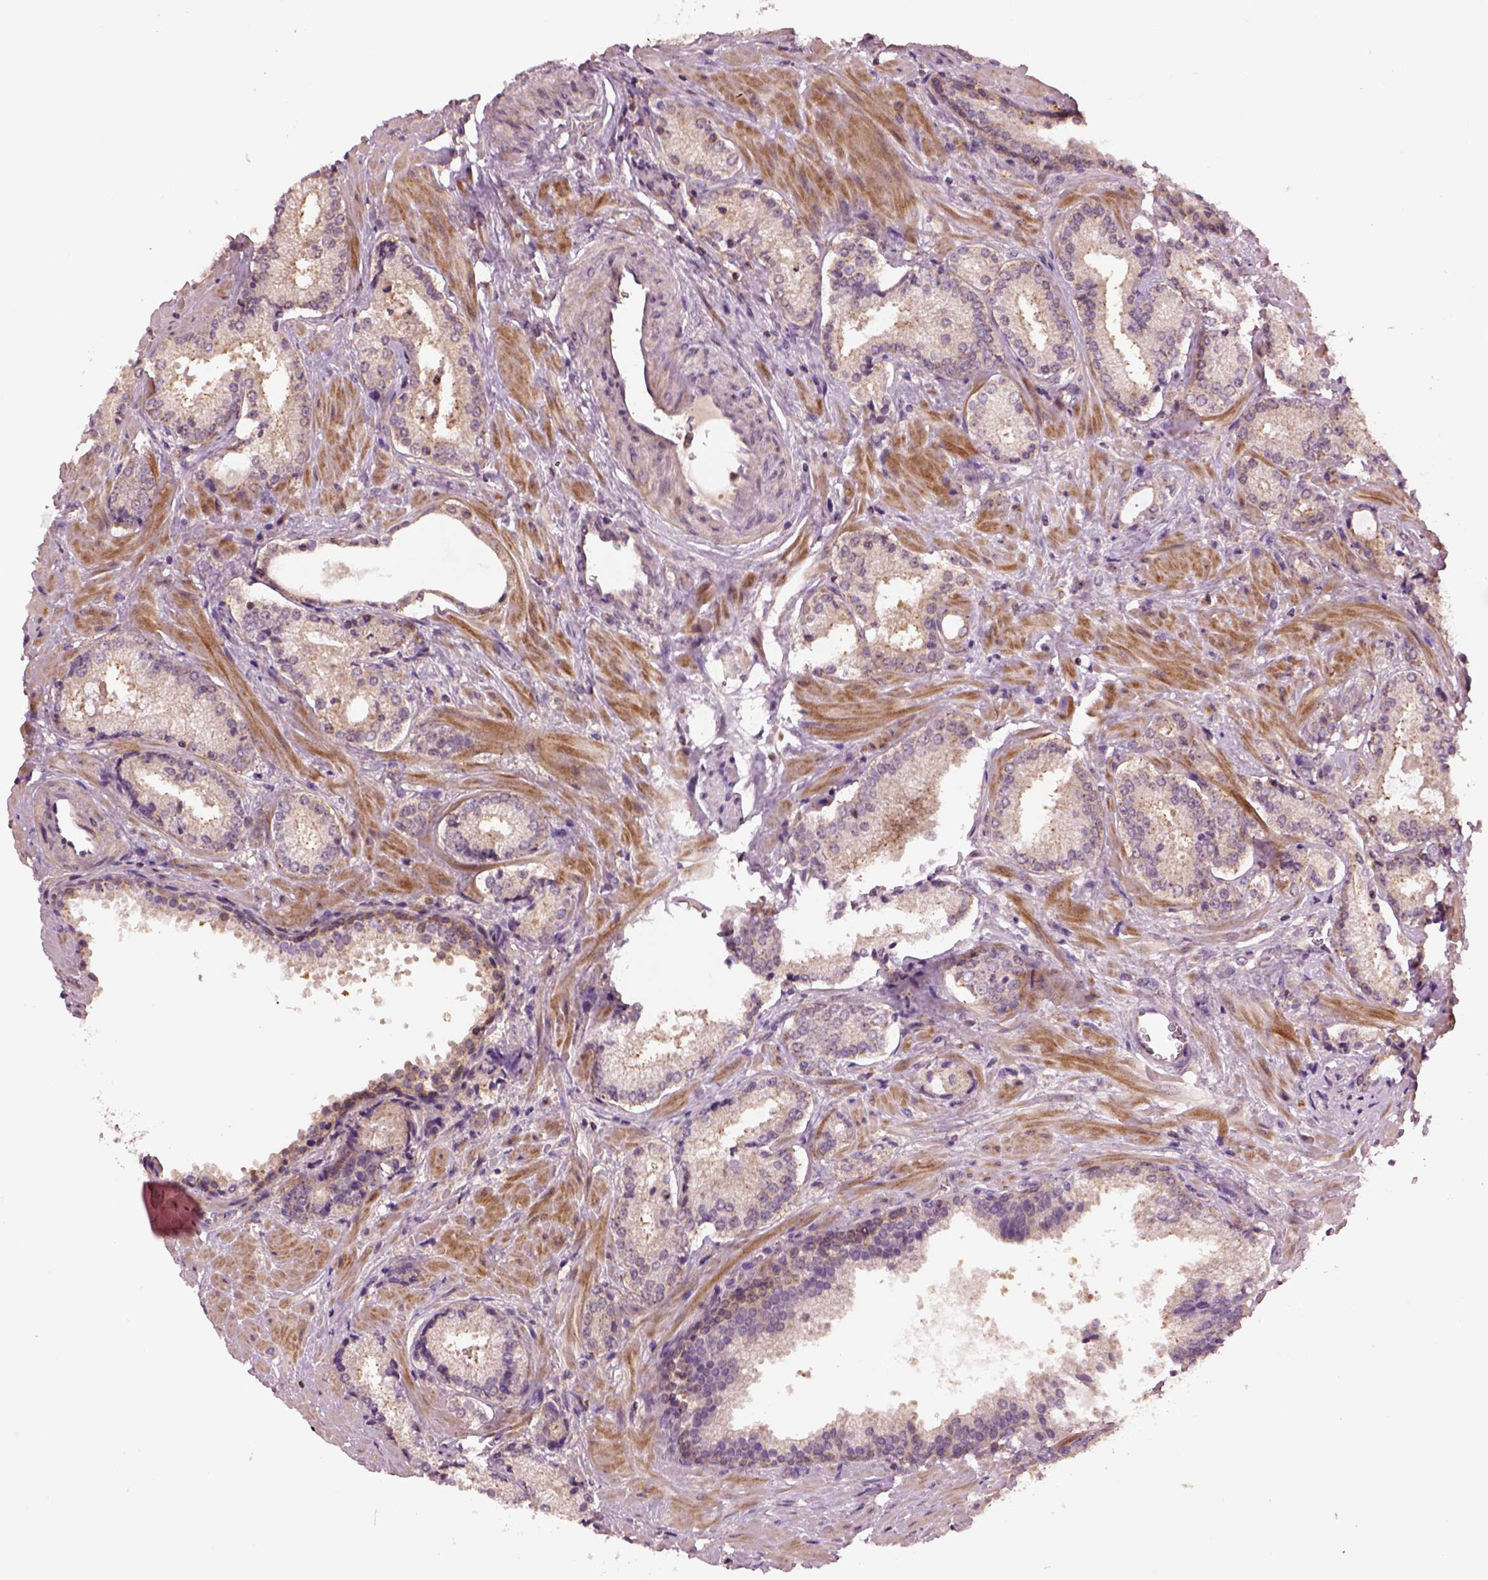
{"staining": {"intensity": "weak", "quantity": "25%-75%", "location": "cytoplasmic/membranous"}, "tissue": "prostate cancer", "cell_type": "Tumor cells", "image_type": "cancer", "snomed": [{"axis": "morphology", "description": "Adenocarcinoma, Low grade"}, {"axis": "topography", "description": "Prostate"}], "caption": "This is an image of IHC staining of prostate cancer (adenocarcinoma (low-grade)), which shows weak positivity in the cytoplasmic/membranous of tumor cells.", "gene": "MTHFS", "patient": {"sex": "male", "age": 56}}